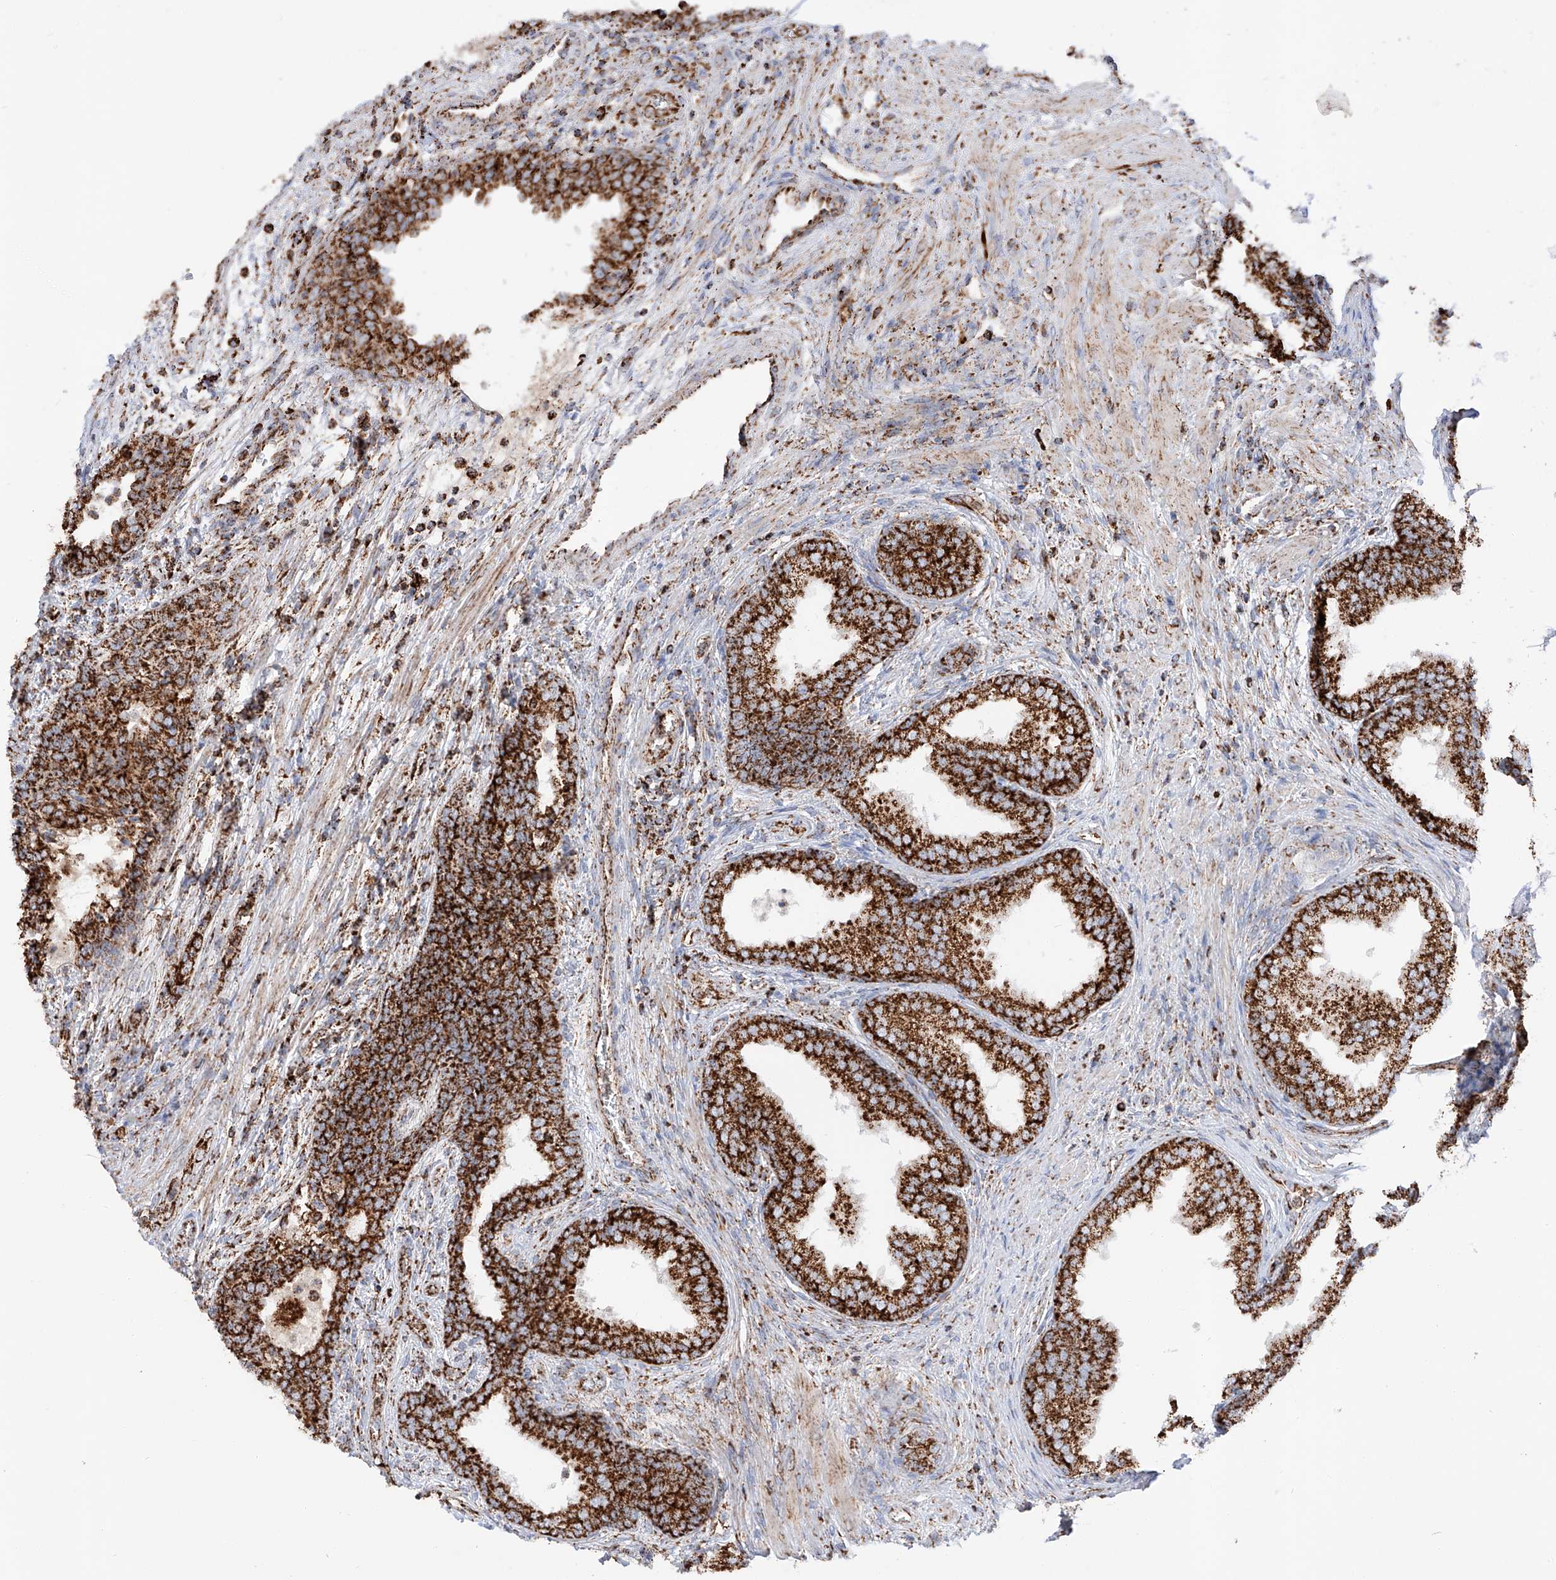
{"staining": {"intensity": "strong", "quantity": ">75%", "location": "cytoplasmic/membranous"}, "tissue": "prostate", "cell_type": "Glandular cells", "image_type": "normal", "snomed": [{"axis": "morphology", "description": "Normal tissue, NOS"}, {"axis": "topography", "description": "Prostate"}], "caption": "IHC histopathology image of benign prostate stained for a protein (brown), which displays high levels of strong cytoplasmic/membranous positivity in about >75% of glandular cells.", "gene": "TTC27", "patient": {"sex": "male", "age": 76}}